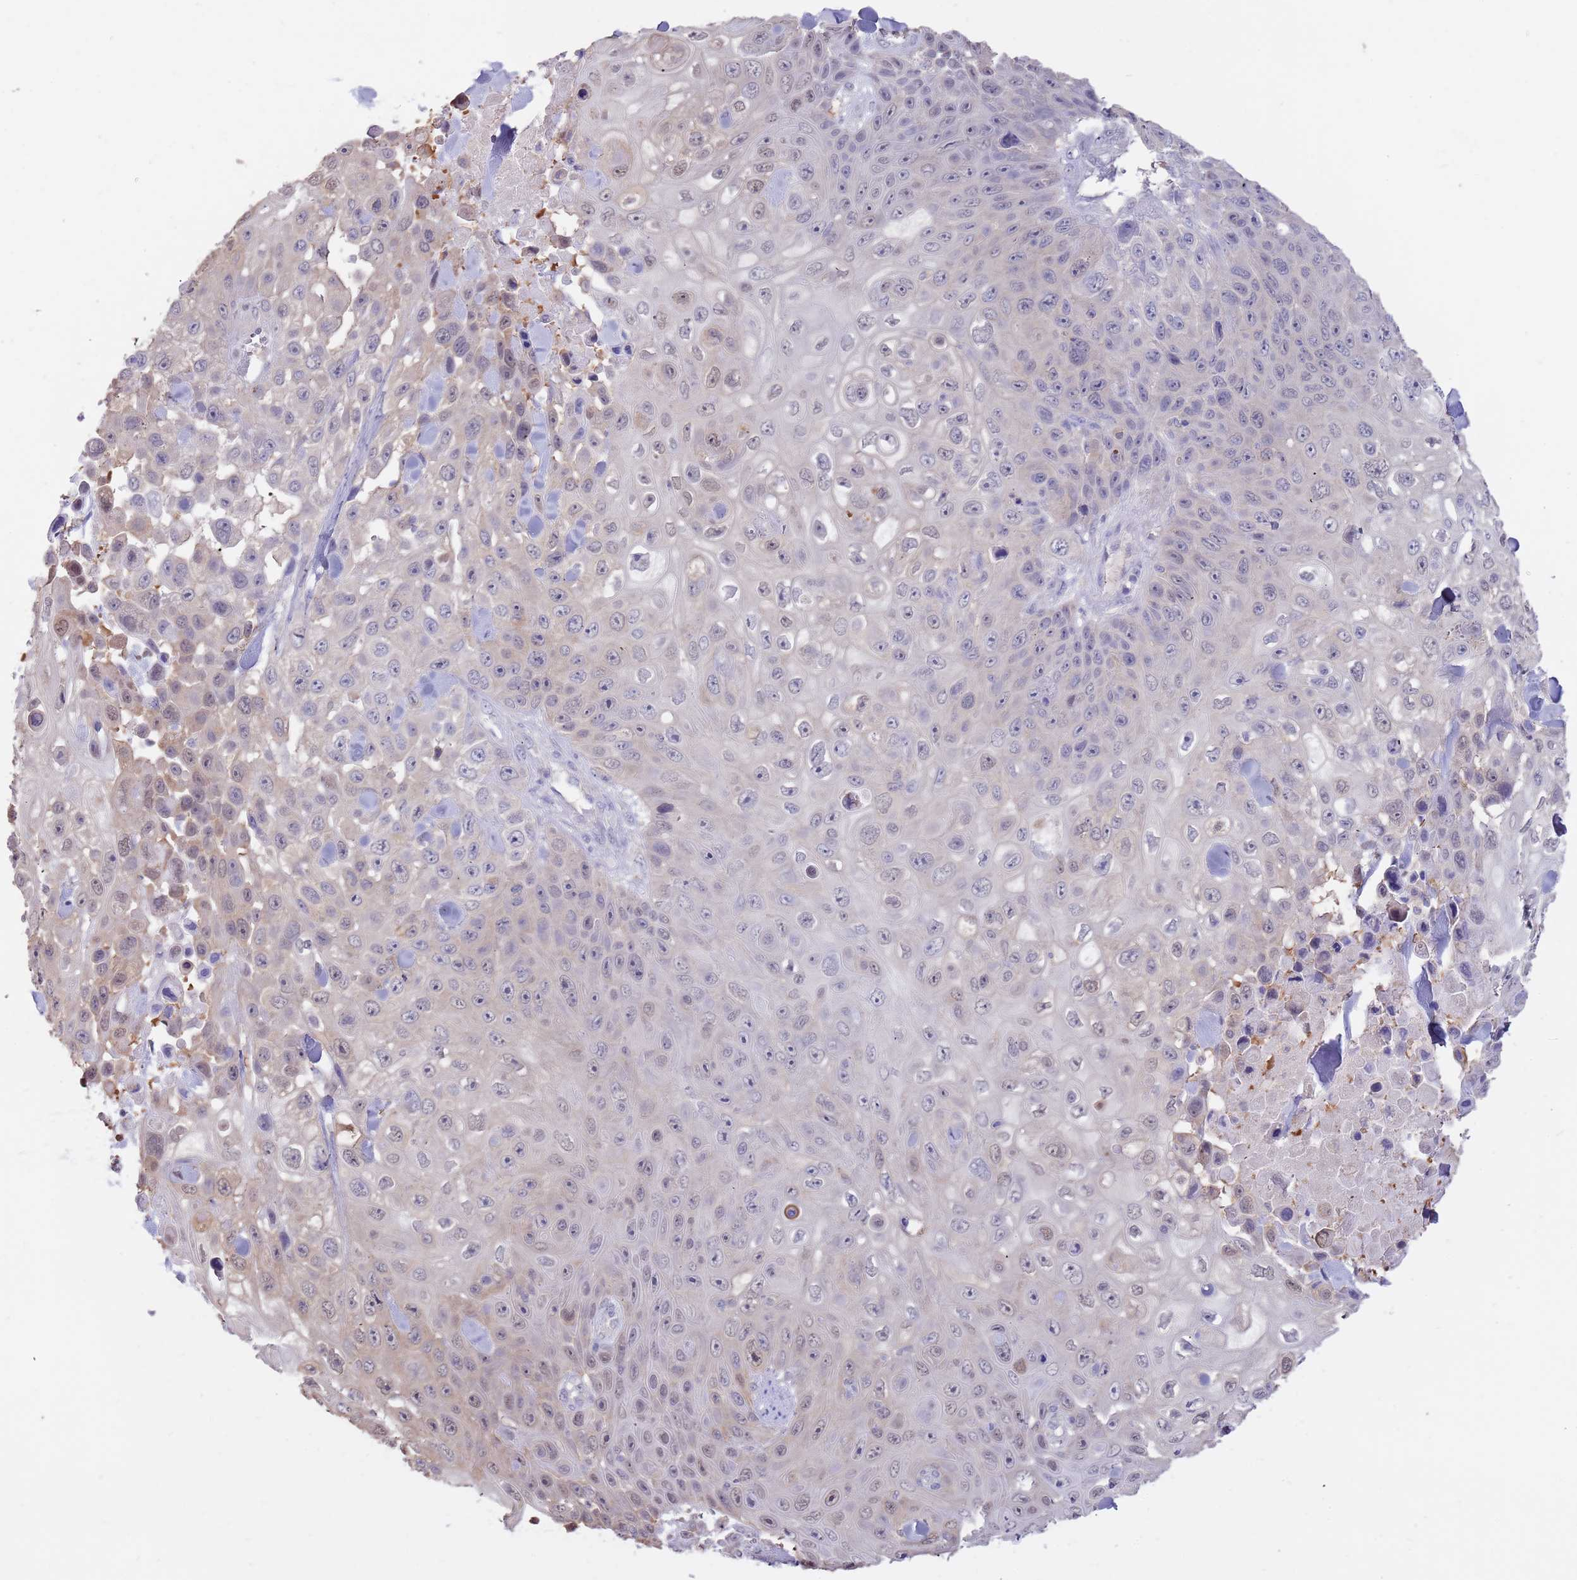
{"staining": {"intensity": "moderate", "quantity": "<25%", "location": "cytoplasmic/membranous,nuclear"}, "tissue": "skin cancer", "cell_type": "Tumor cells", "image_type": "cancer", "snomed": [{"axis": "morphology", "description": "Squamous cell carcinoma, NOS"}, {"axis": "topography", "description": "Skin"}], "caption": "Human skin cancer stained for a protein (brown) demonstrates moderate cytoplasmic/membranous and nuclear positive positivity in approximately <25% of tumor cells.", "gene": "AP5S1", "patient": {"sex": "male", "age": 82}}